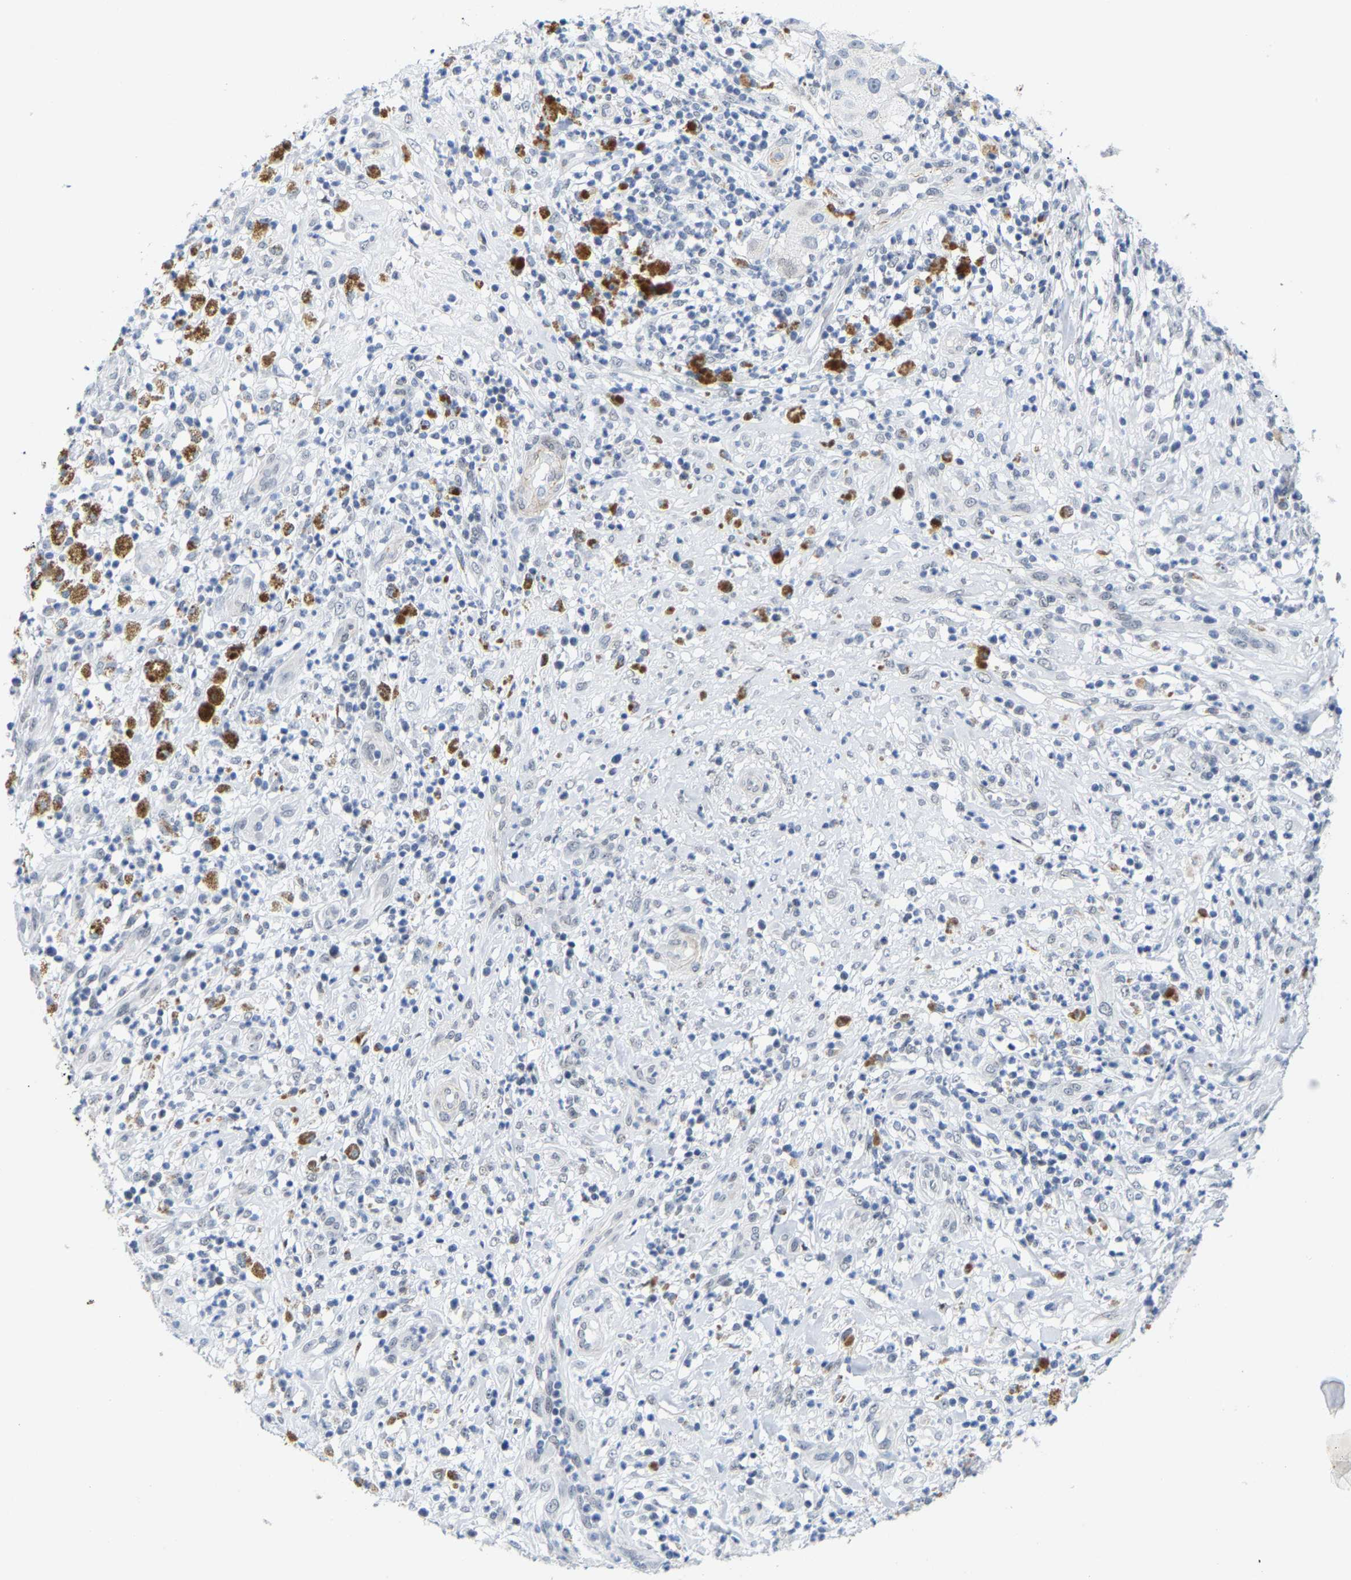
{"staining": {"intensity": "negative", "quantity": "none", "location": "none"}, "tissue": "melanoma", "cell_type": "Tumor cells", "image_type": "cancer", "snomed": [{"axis": "morphology", "description": "Necrosis, NOS"}, {"axis": "morphology", "description": "Malignant melanoma, NOS"}, {"axis": "topography", "description": "Skin"}], "caption": "There is no significant positivity in tumor cells of melanoma.", "gene": "FAM180A", "patient": {"sex": "female", "age": 87}}